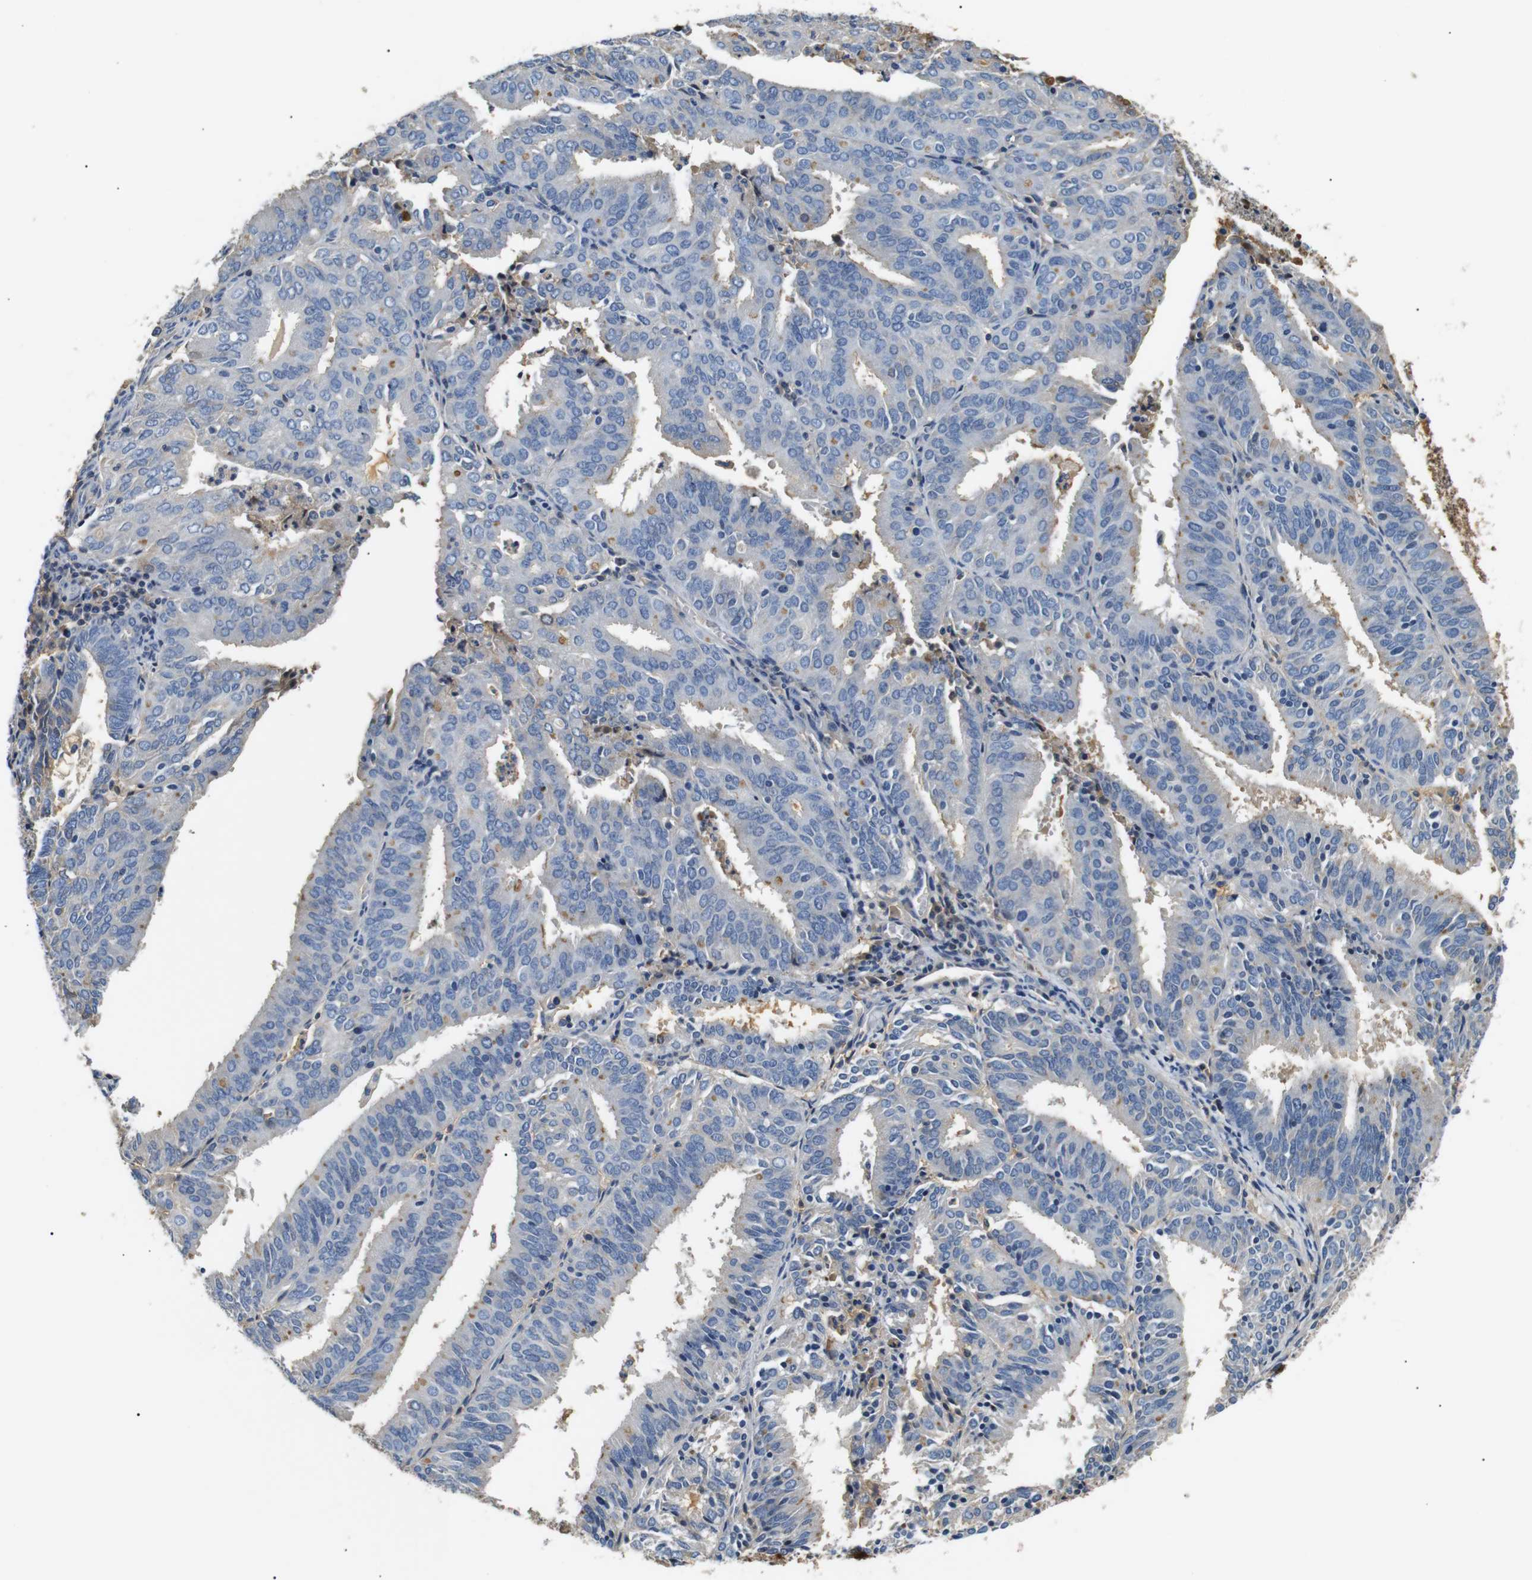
{"staining": {"intensity": "negative", "quantity": "none", "location": "none"}, "tissue": "endometrial cancer", "cell_type": "Tumor cells", "image_type": "cancer", "snomed": [{"axis": "morphology", "description": "Adenocarcinoma, NOS"}, {"axis": "topography", "description": "Uterus"}], "caption": "This photomicrograph is of endometrial cancer stained with IHC to label a protein in brown with the nuclei are counter-stained blue. There is no expression in tumor cells. The staining is performed using DAB (3,3'-diaminobenzidine) brown chromogen with nuclei counter-stained in using hematoxylin.", "gene": "LHCGR", "patient": {"sex": "female", "age": 60}}